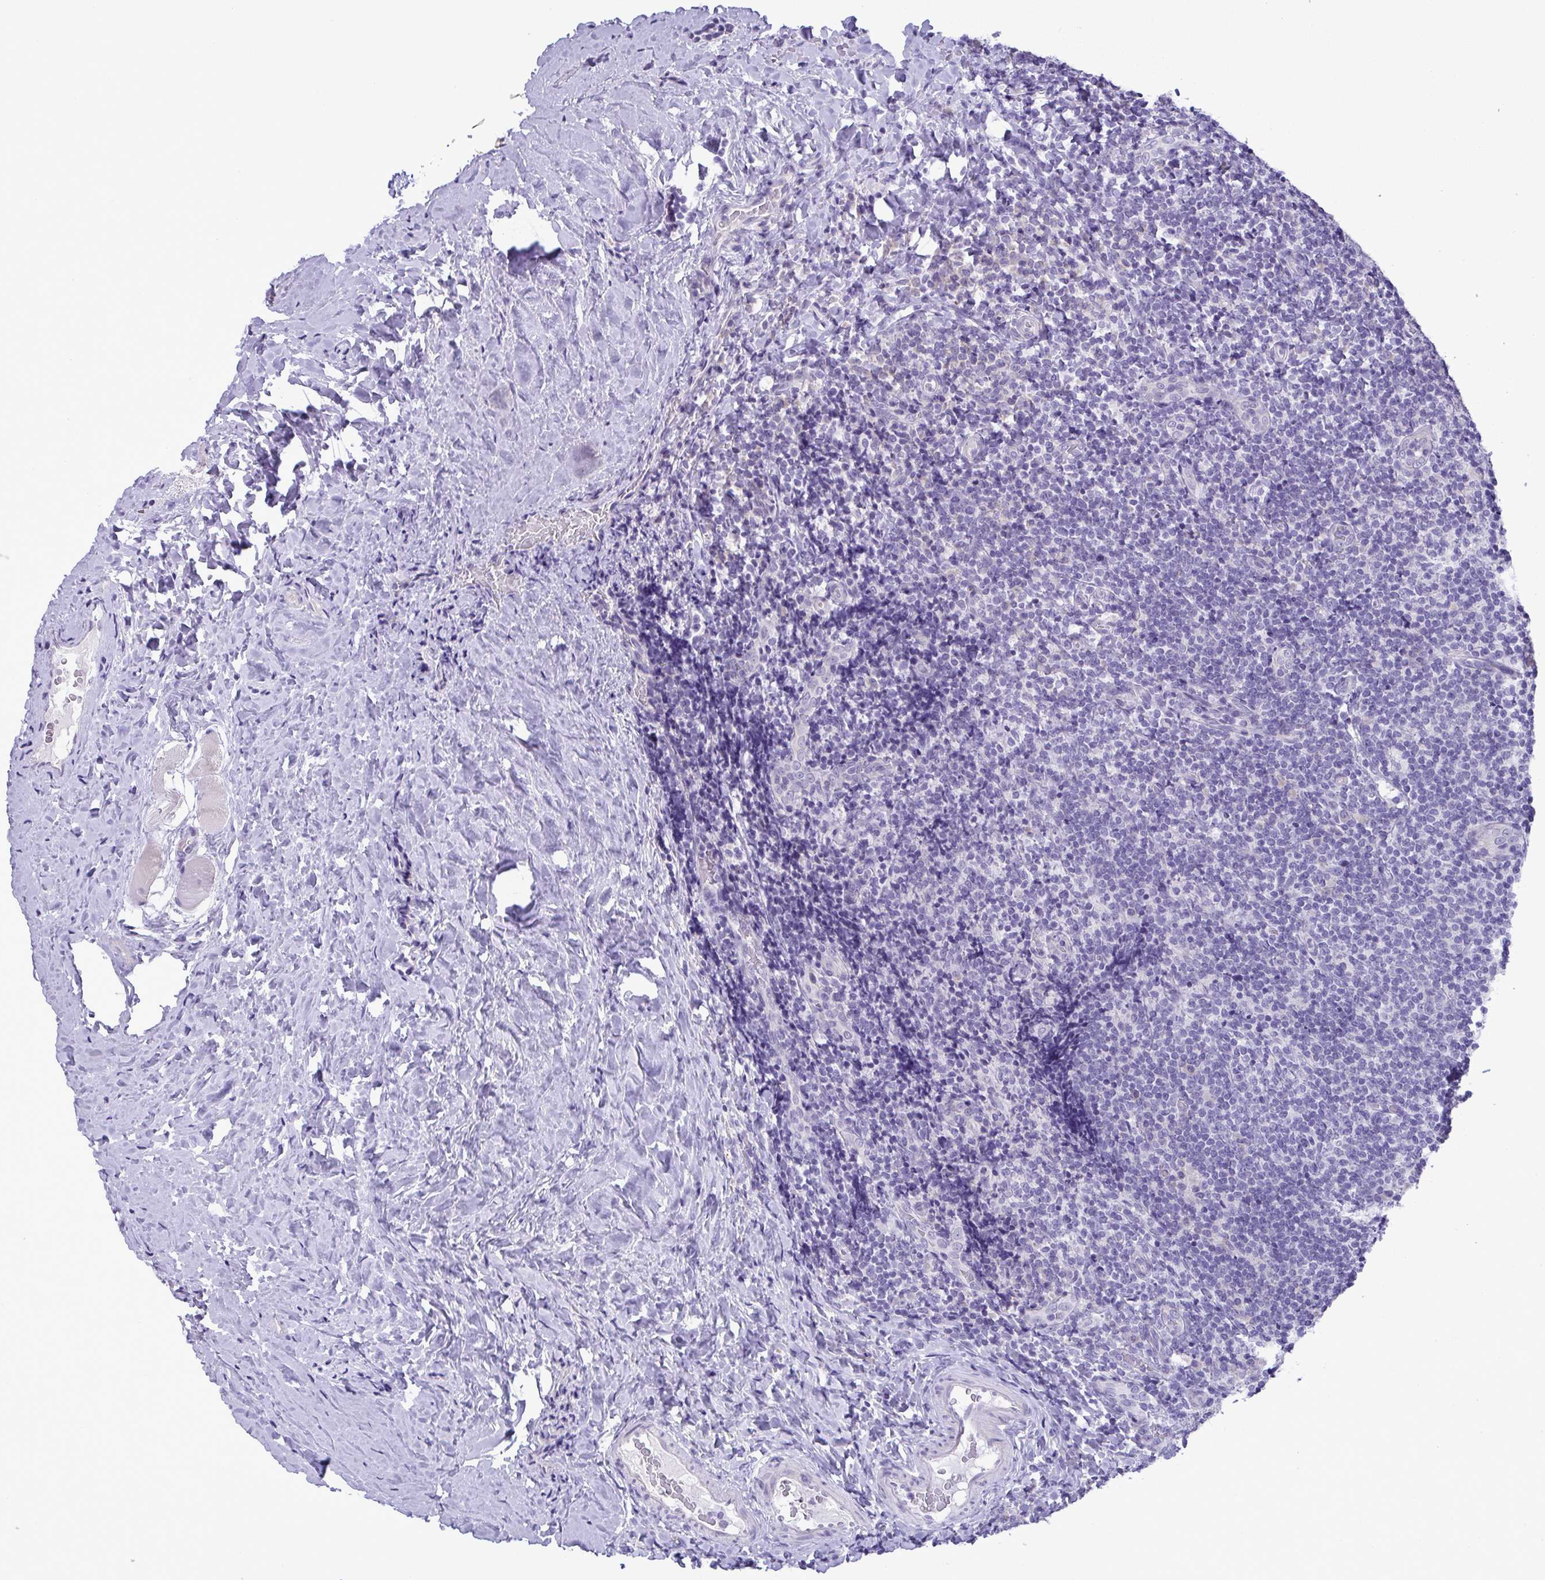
{"staining": {"intensity": "negative", "quantity": "none", "location": "none"}, "tissue": "tonsil", "cell_type": "Germinal center cells", "image_type": "normal", "snomed": [{"axis": "morphology", "description": "Normal tissue, NOS"}, {"axis": "topography", "description": "Tonsil"}], "caption": "Immunohistochemistry of normal tonsil shows no staining in germinal center cells. (DAB immunohistochemistry with hematoxylin counter stain).", "gene": "C4orf33", "patient": {"sex": "male", "age": 17}}